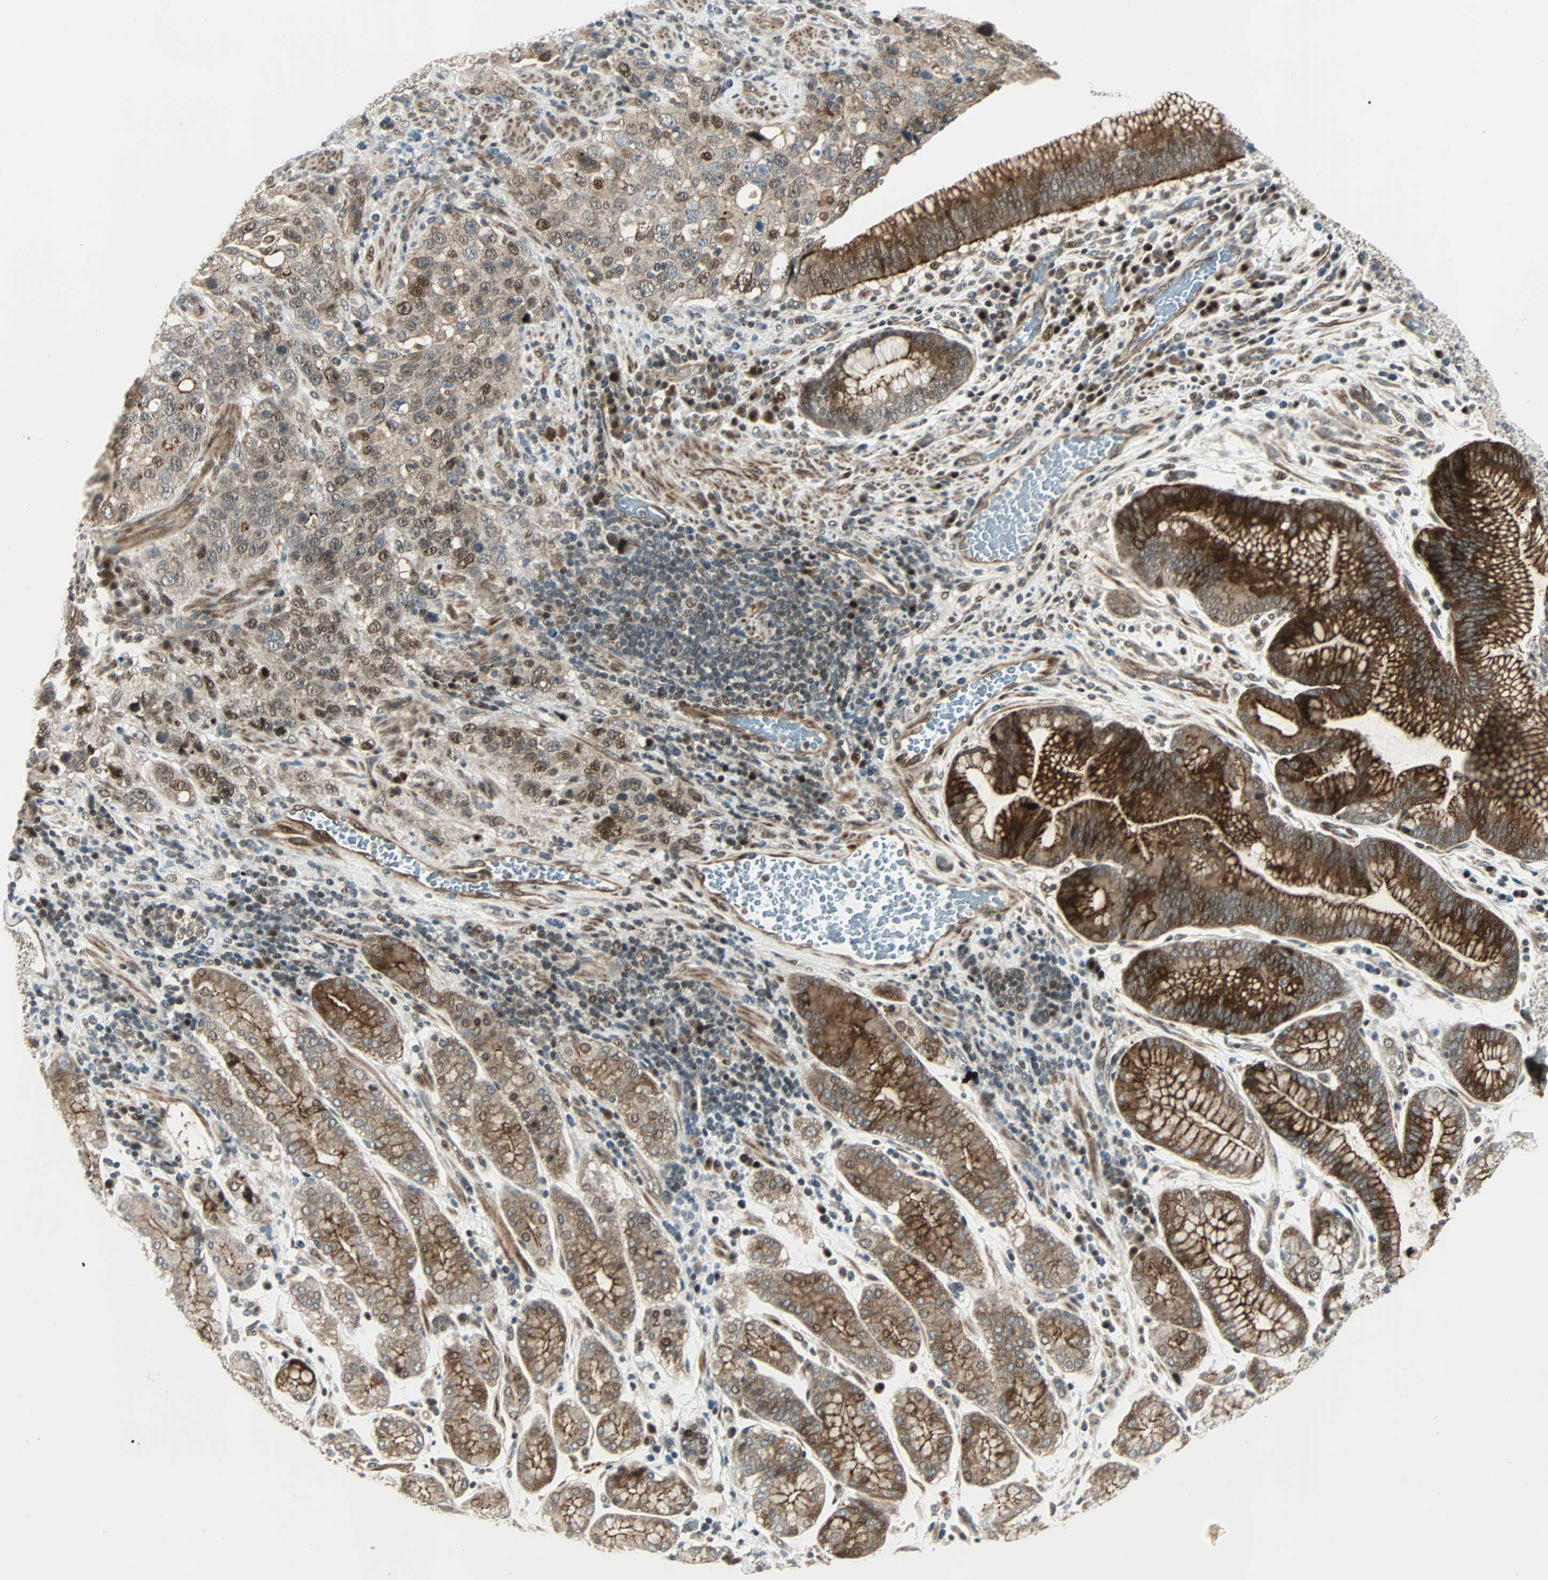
{"staining": {"intensity": "moderate", "quantity": ">75%", "location": "cytoplasmic/membranous,nuclear"}, "tissue": "stomach cancer", "cell_type": "Tumor cells", "image_type": "cancer", "snomed": [{"axis": "morphology", "description": "Normal tissue, NOS"}, {"axis": "morphology", "description": "Adenocarcinoma, NOS"}, {"axis": "topography", "description": "Stomach"}], "caption": "Stomach adenocarcinoma tissue exhibits moderate cytoplasmic/membranous and nuclear staining in about >75% of tumor cells, visualized by immunohistochemistry.", "gene": "CBX4", "patient": {"sex": "male", "age": 48}}